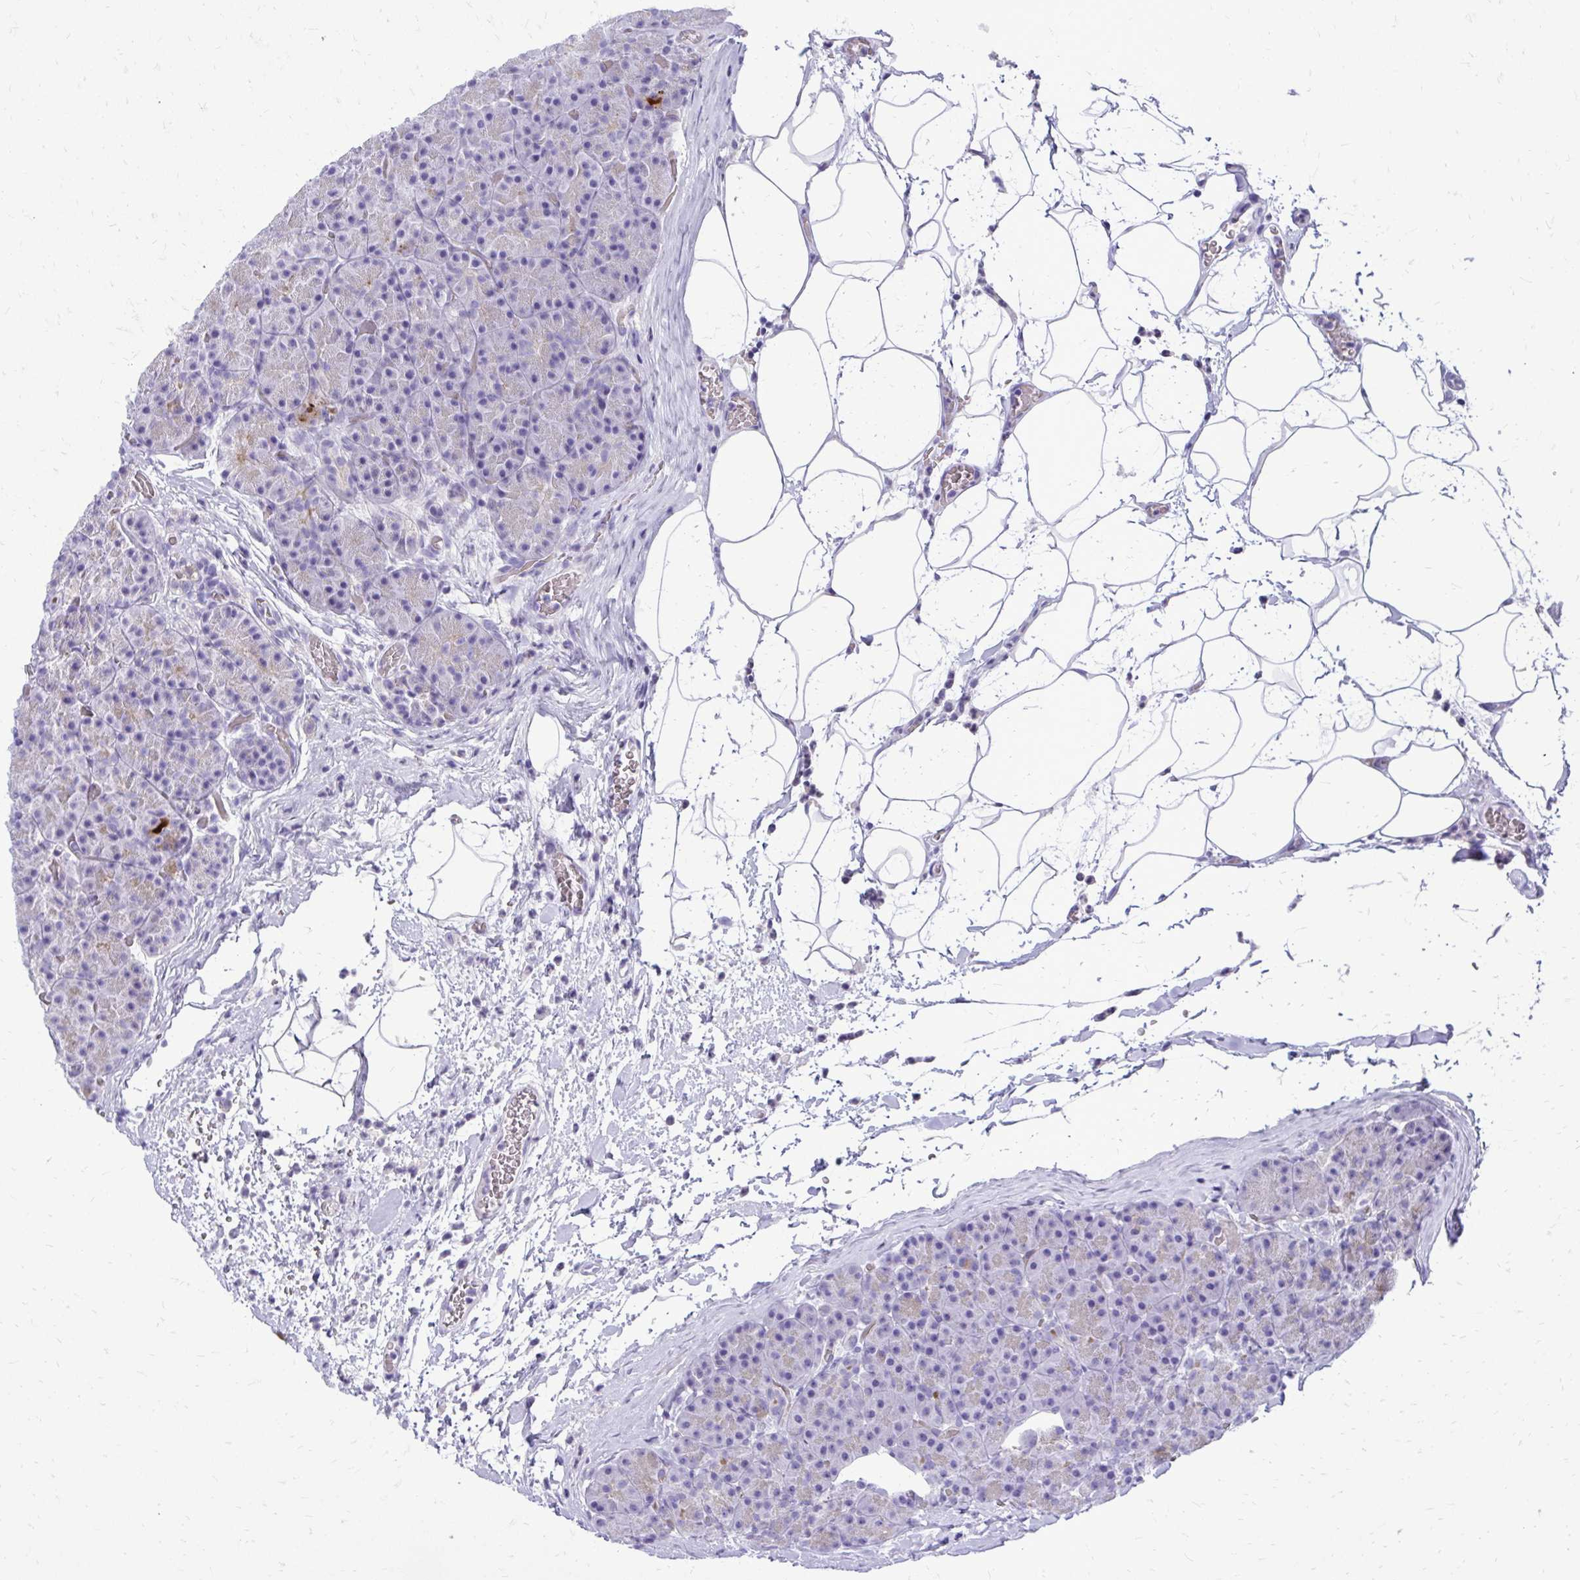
{"staining": {"intensity": "weak", "quantity": "<25%", "location": "cytoplasmic/membranous"}, "tissue": "pancreas", "cell_type": "Exocrine glandular cells", "image_type": "normal", "snomed": [{"axis": "morphology", "description": "Normal tissue, NOS"}, {"axis": "topography", "description": "Pancreas"}], "caption": "IHC micrograph of unremarkable pancreas stained for a protein (brown), which reveals no expression in exocrine glandular cells.", "gene": "PELI3", "patient": {"sex": "male", "age": 57}}